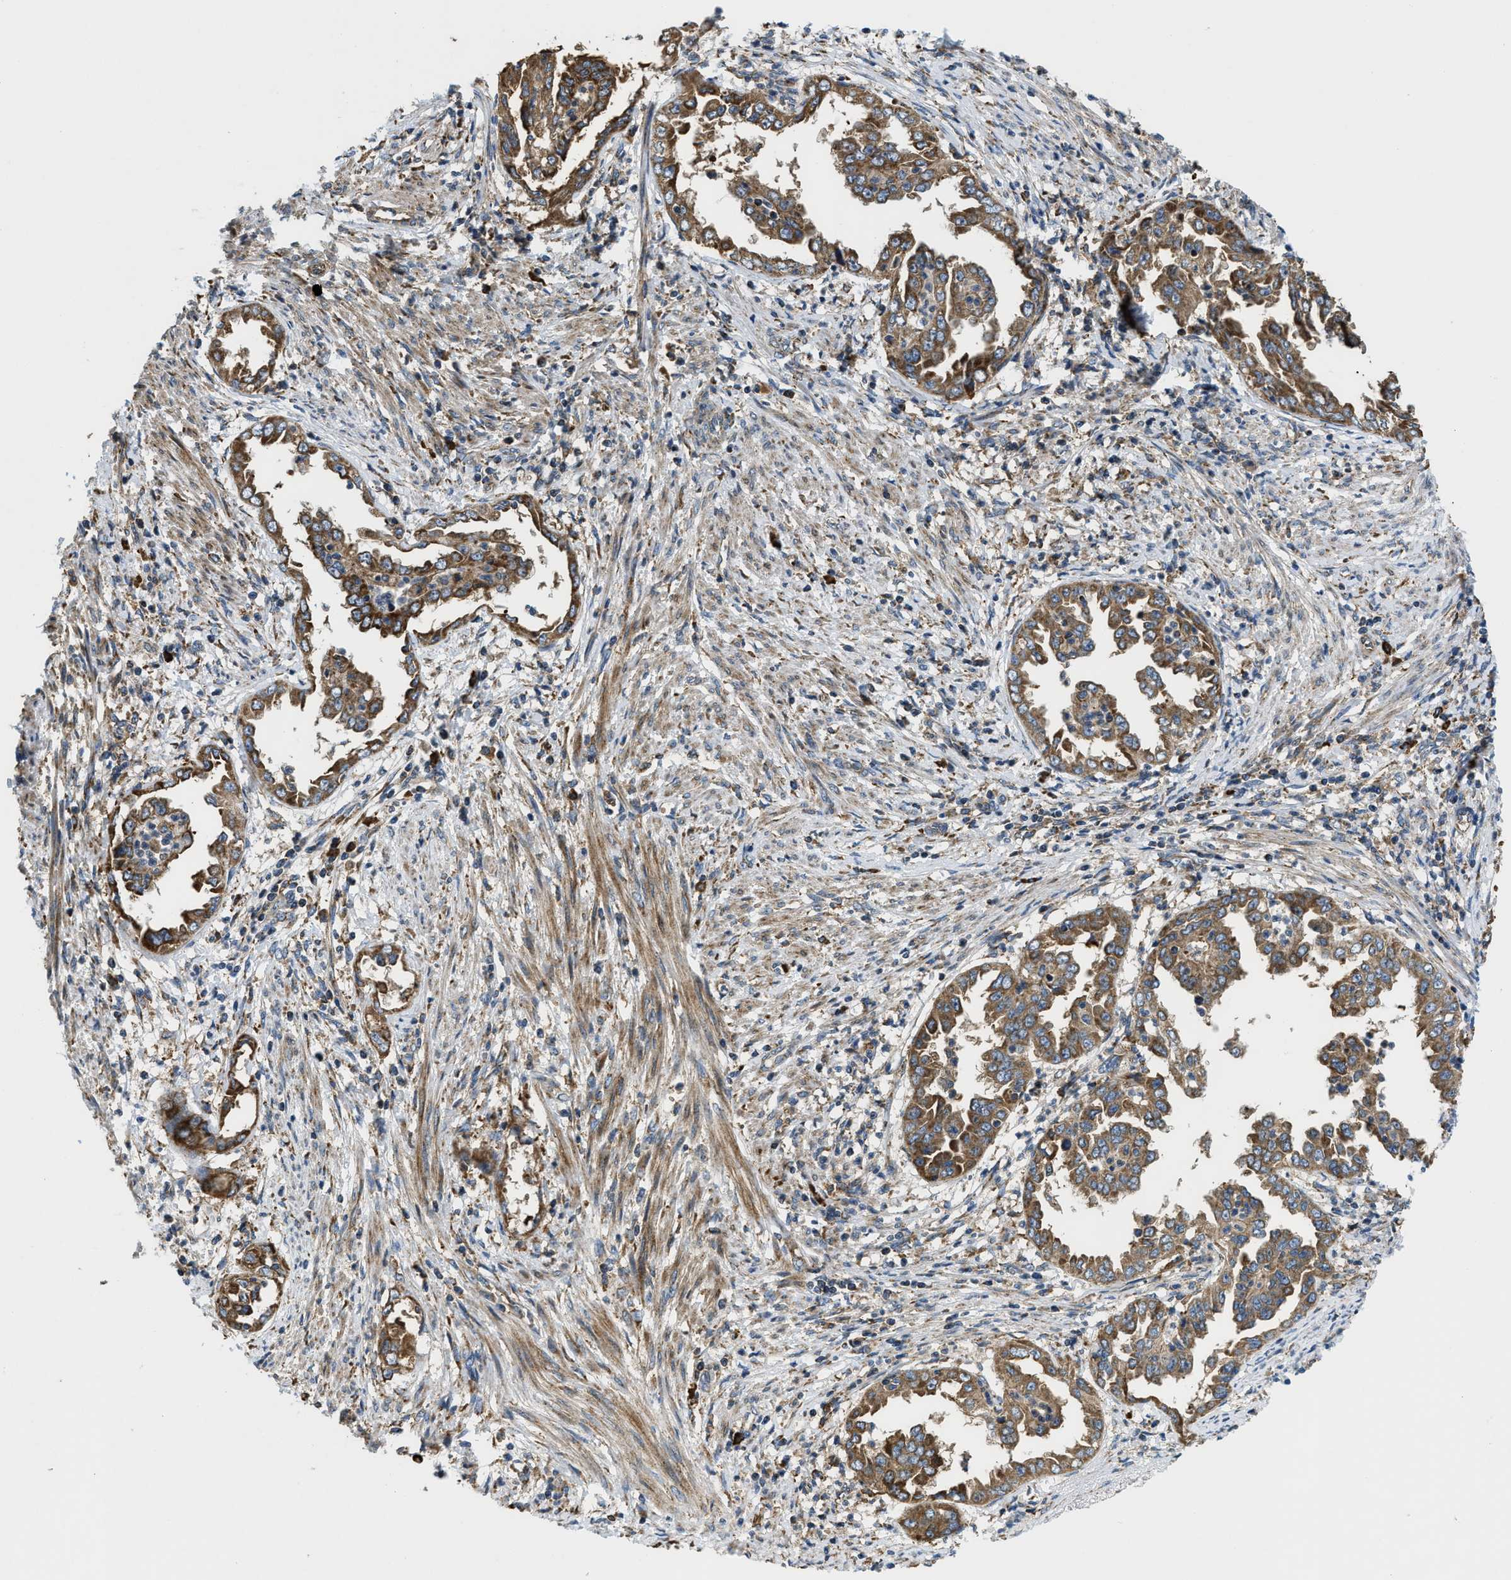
{"staining": {"intensity": "strong", "quantity": ">75%", "location": "cytoplasmic/membranous"}, "tissue": "endometrial cancer", "cell_type": "Tumor cells", "image_type": "cancer", "snomed": [{"axis": "morphology", "description": "Adenocarcinoma, NOS"}, {"axis": "topography", "description": "Endometrium"}], "caption": "About >75% of tumor cells in adenocarcinoma (endometrial) exhibit strong cytoplasmic/membranous protein positivity as visualized by brown immunohistochemical staining.", "gene": "CSPG4", "patient": {"sex": "female", "age": 85}}